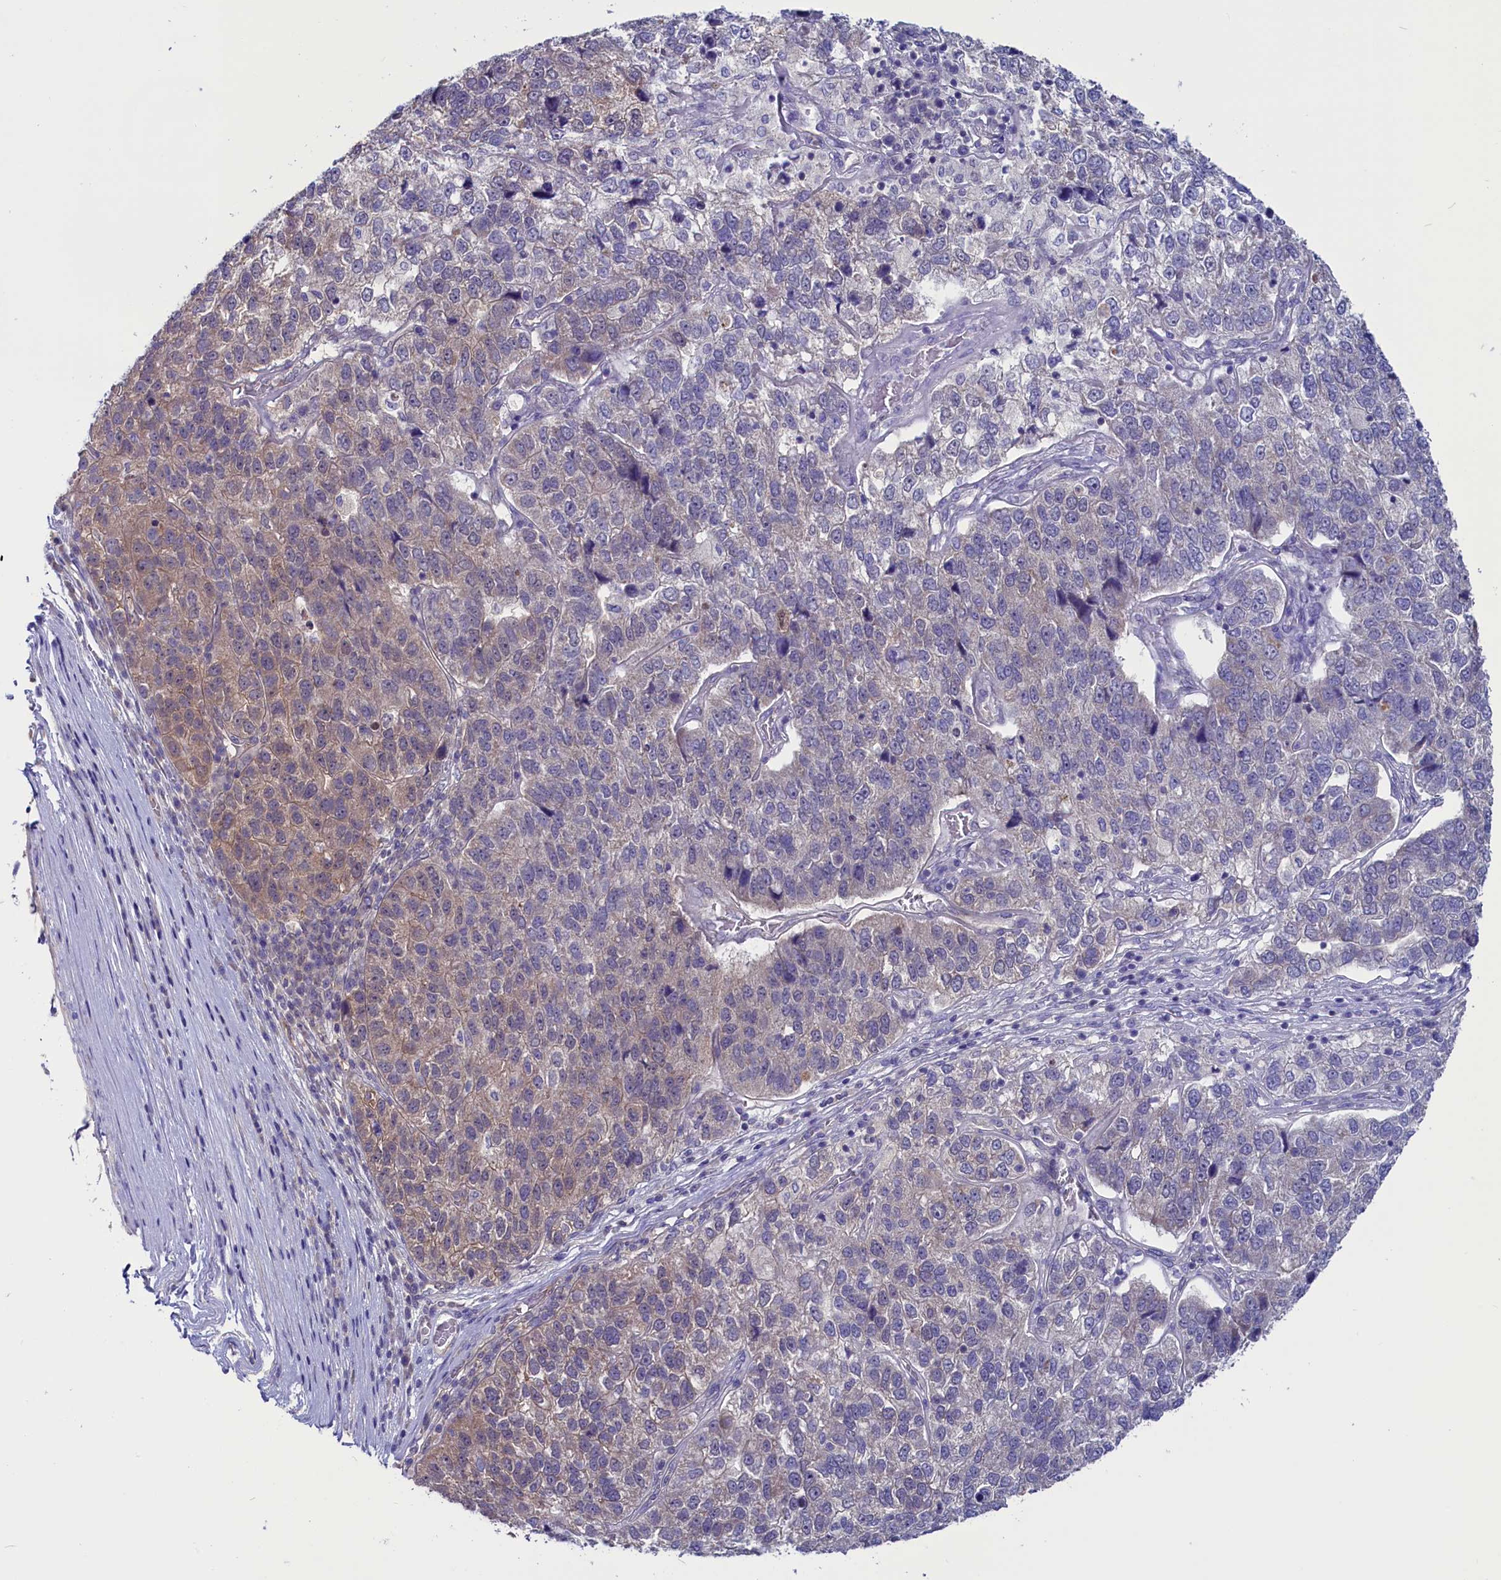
{"staining": {"intensity": "weak", "quantity": "<25%", "location": "cytoplasmic/membranous"}, "tissue": "pancreatic cancer", "cell_type": "Tumor cells", "image_type": "cancer", "snomed": [{"axis": "morphology", "description": "Adenocarcinoma, NOS"}, {"axis": "topography", "description": "Pancreas"}], "caption": "High power microscopy photomicrograph of an immunohistochemistry (IHC) histopathology image of pancreatic adenocarcinoma, revealing no significant staining in tumor cells.", "gene": "CIAPIN1", "patient": {"sex": "female", "age": 61}}